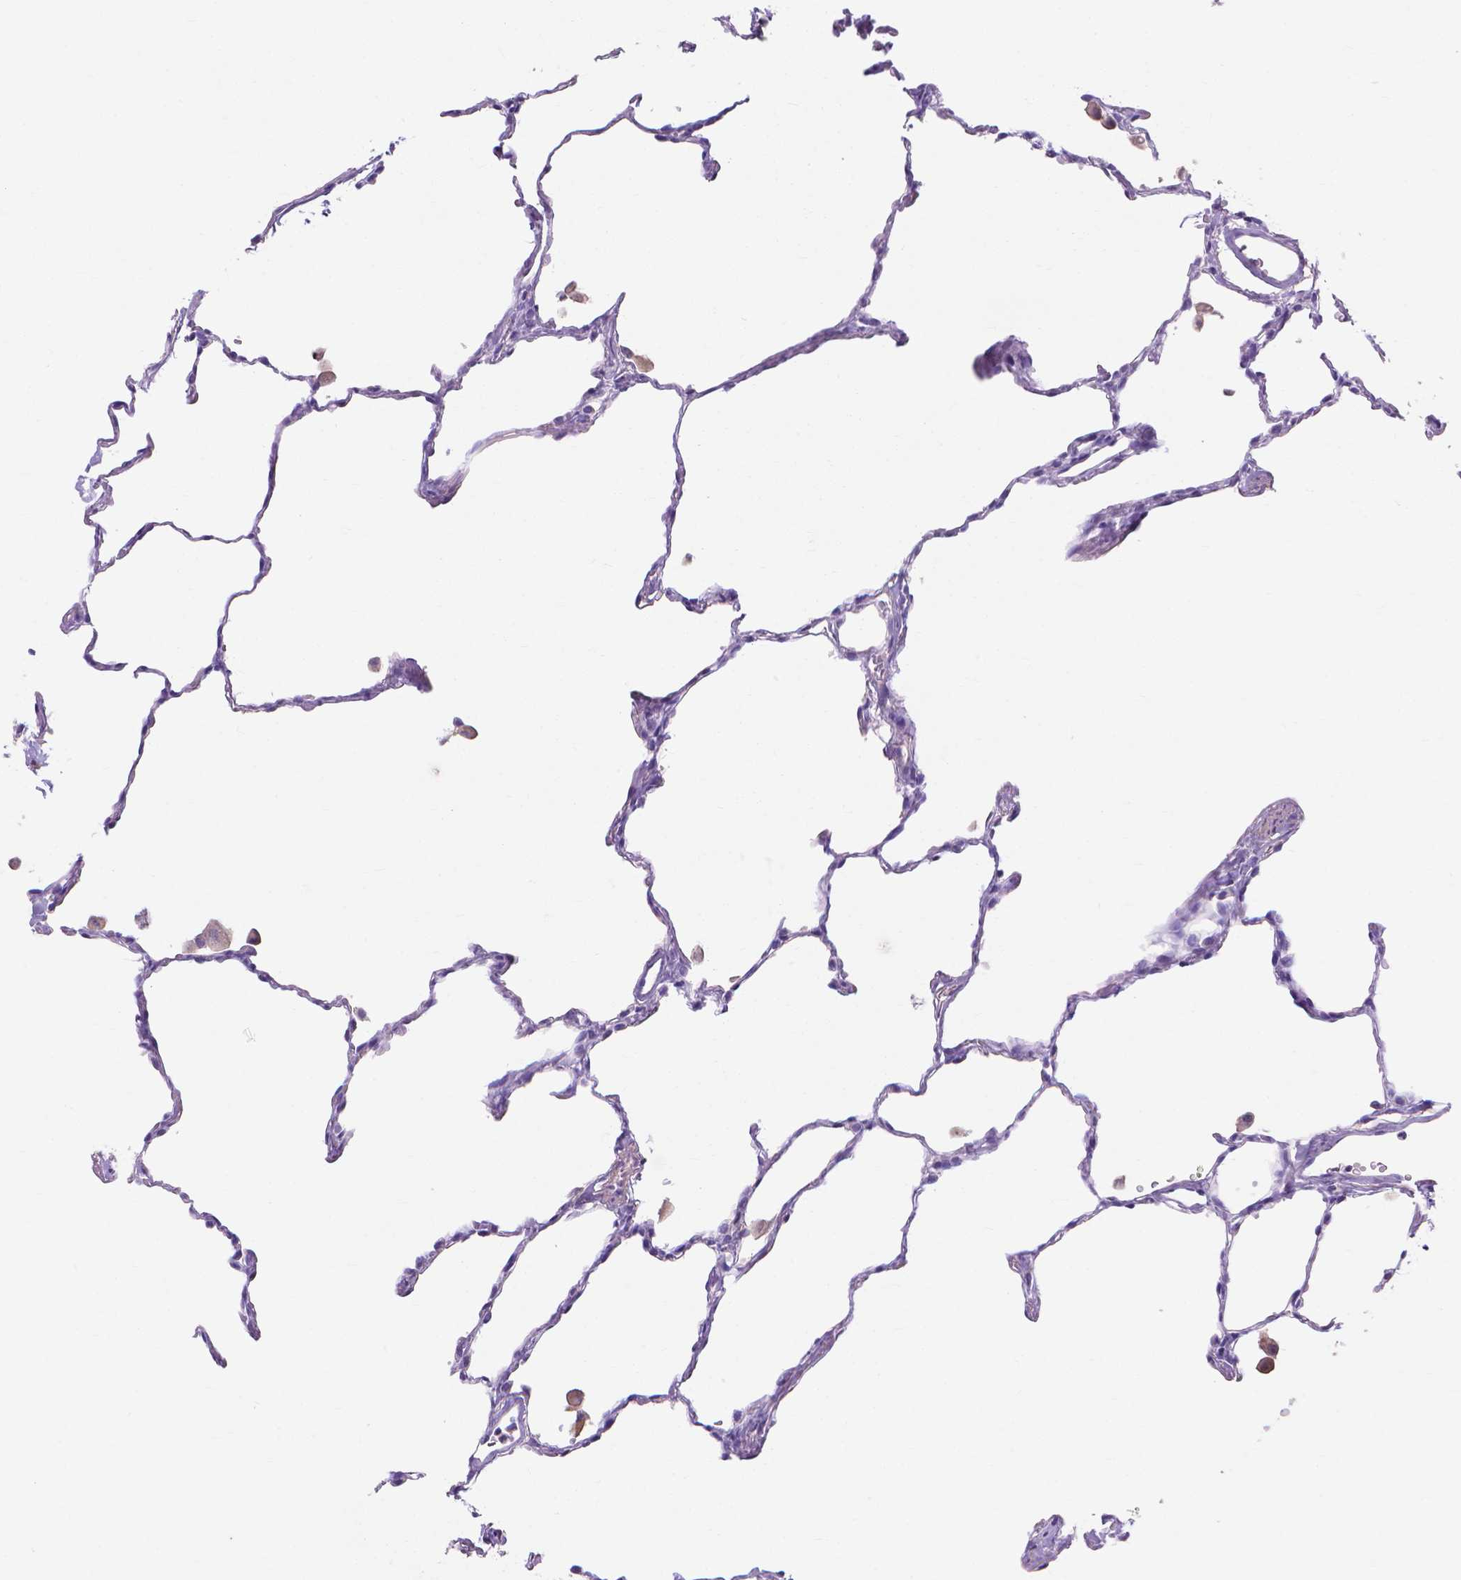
{"staining": {"intensity": "negative", "quantity": "none", "location": "none"}, "tissue": "lung", "cell_type": "Alveolar cells", "image_type": "normal", "snomed": [{"axis": "morphology", "description": "Normal tissue, NOS"}, {"axis": "topography", "description": "Lung"}], "caption": "This image is of unremarkable lung stained with immunohistochemistry (IHC) to label a protein in brown with the nuclei are counter-stained blue. There is no positivity in alveolar cells.", "gene": "MBLAC1", "patient": {"sex": "female", "age": 47}}